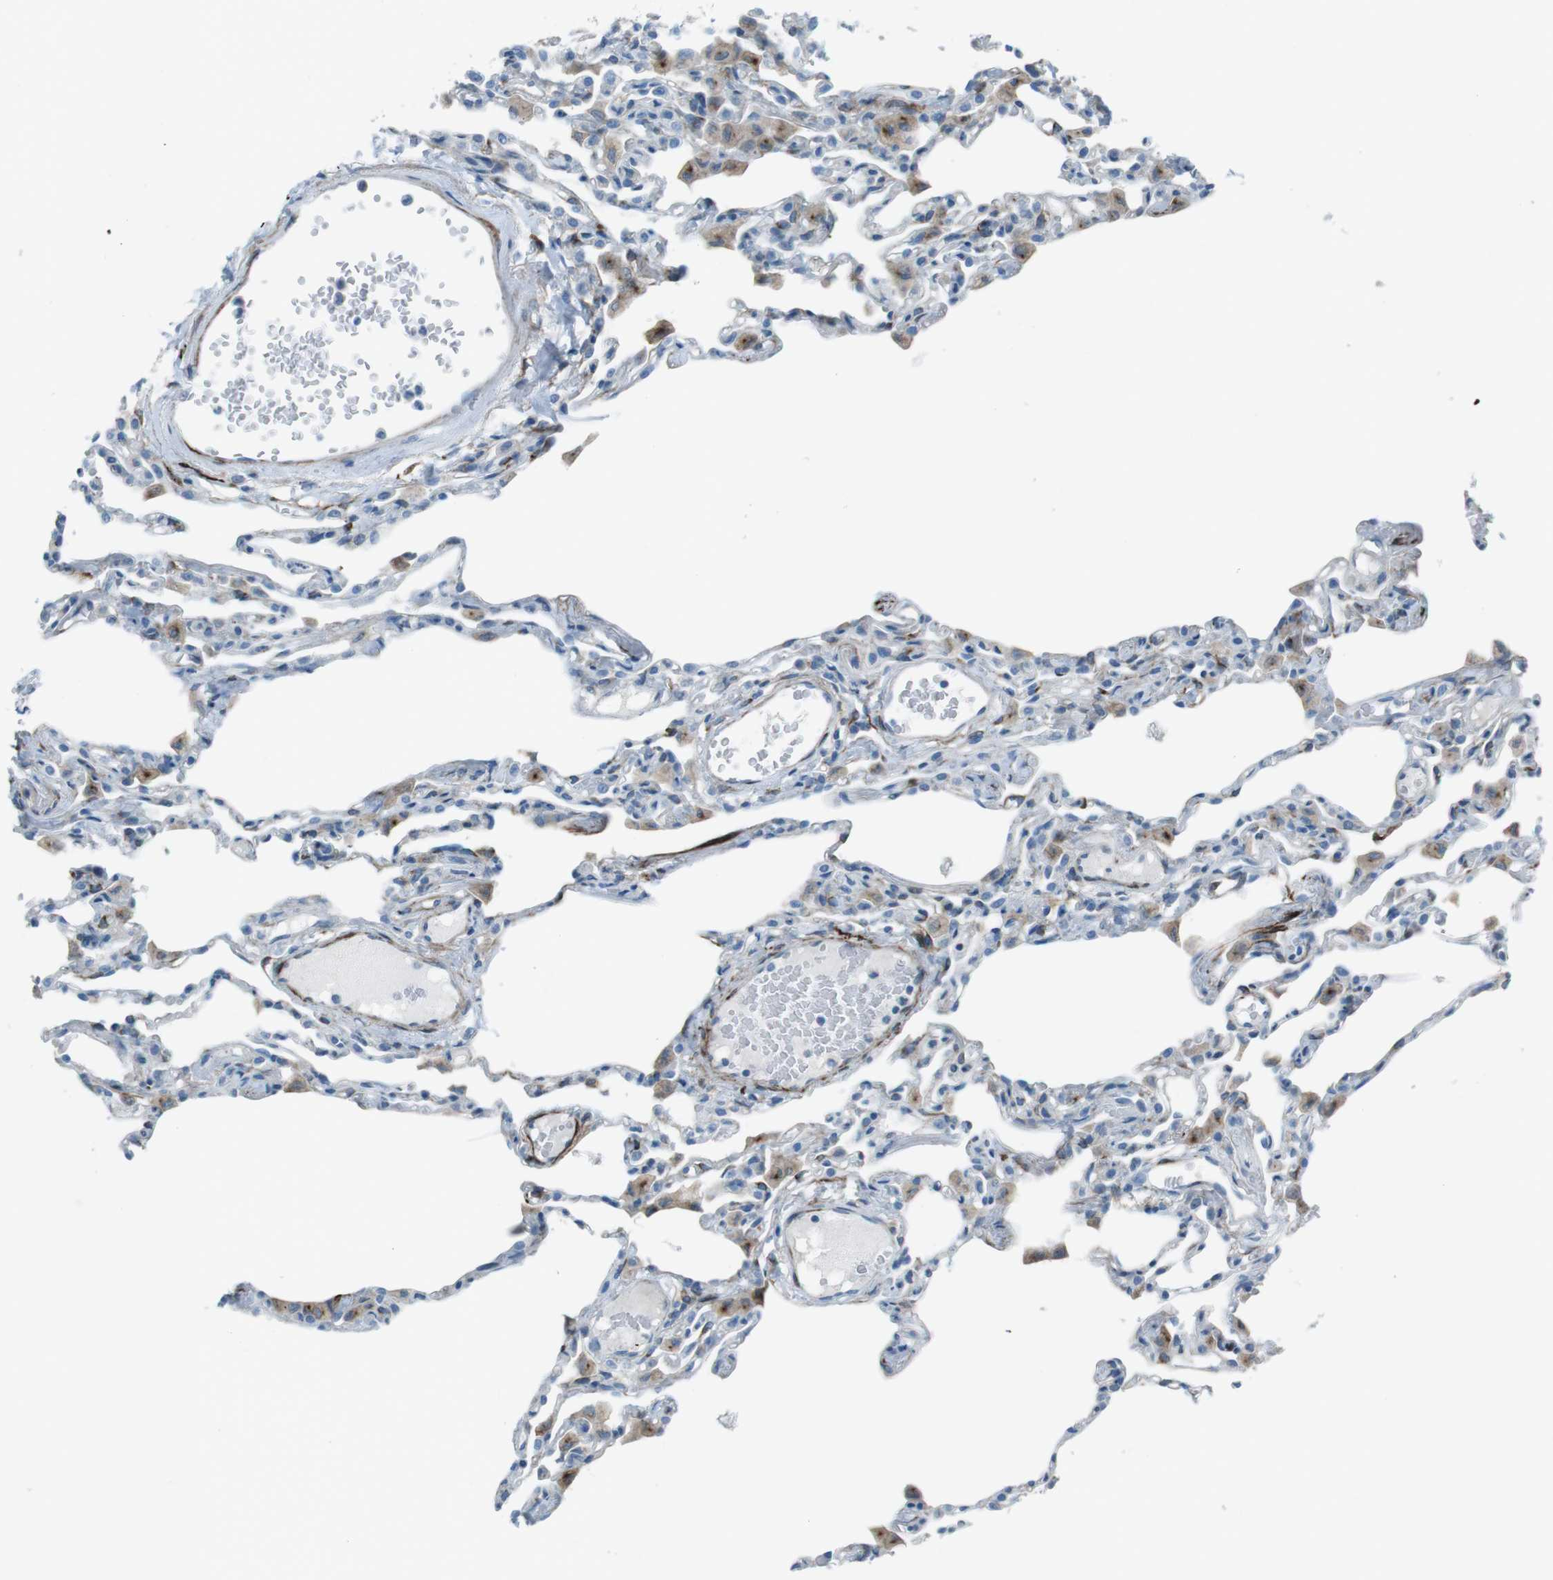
{"staining": {"intensity": "negative", "quantity": "none", "location": "none"}, "tissue": "lung", "cell_type": "Alveolar cells", "image_type": "normal", "snomed": [{"axis": "morphology", "description": "Normal tissue, NOS"}, {"axis": "topography", "description": "Lung"}], "caption": "IHC micrograph of unremarkable lung: lung stained with DAB (3,3'-diaminobenzidine) shows no significant protein positivity in alveolar cells. The staining was performed using DAB (3,3'-diaminobenzidine) to visualize the protein expression in brown, while the nuclei were stained in blue with hematoxylin (Magnification: 20x).", "gene": "TUBB2A", "patient": {"sex": "female", "age": 49}}